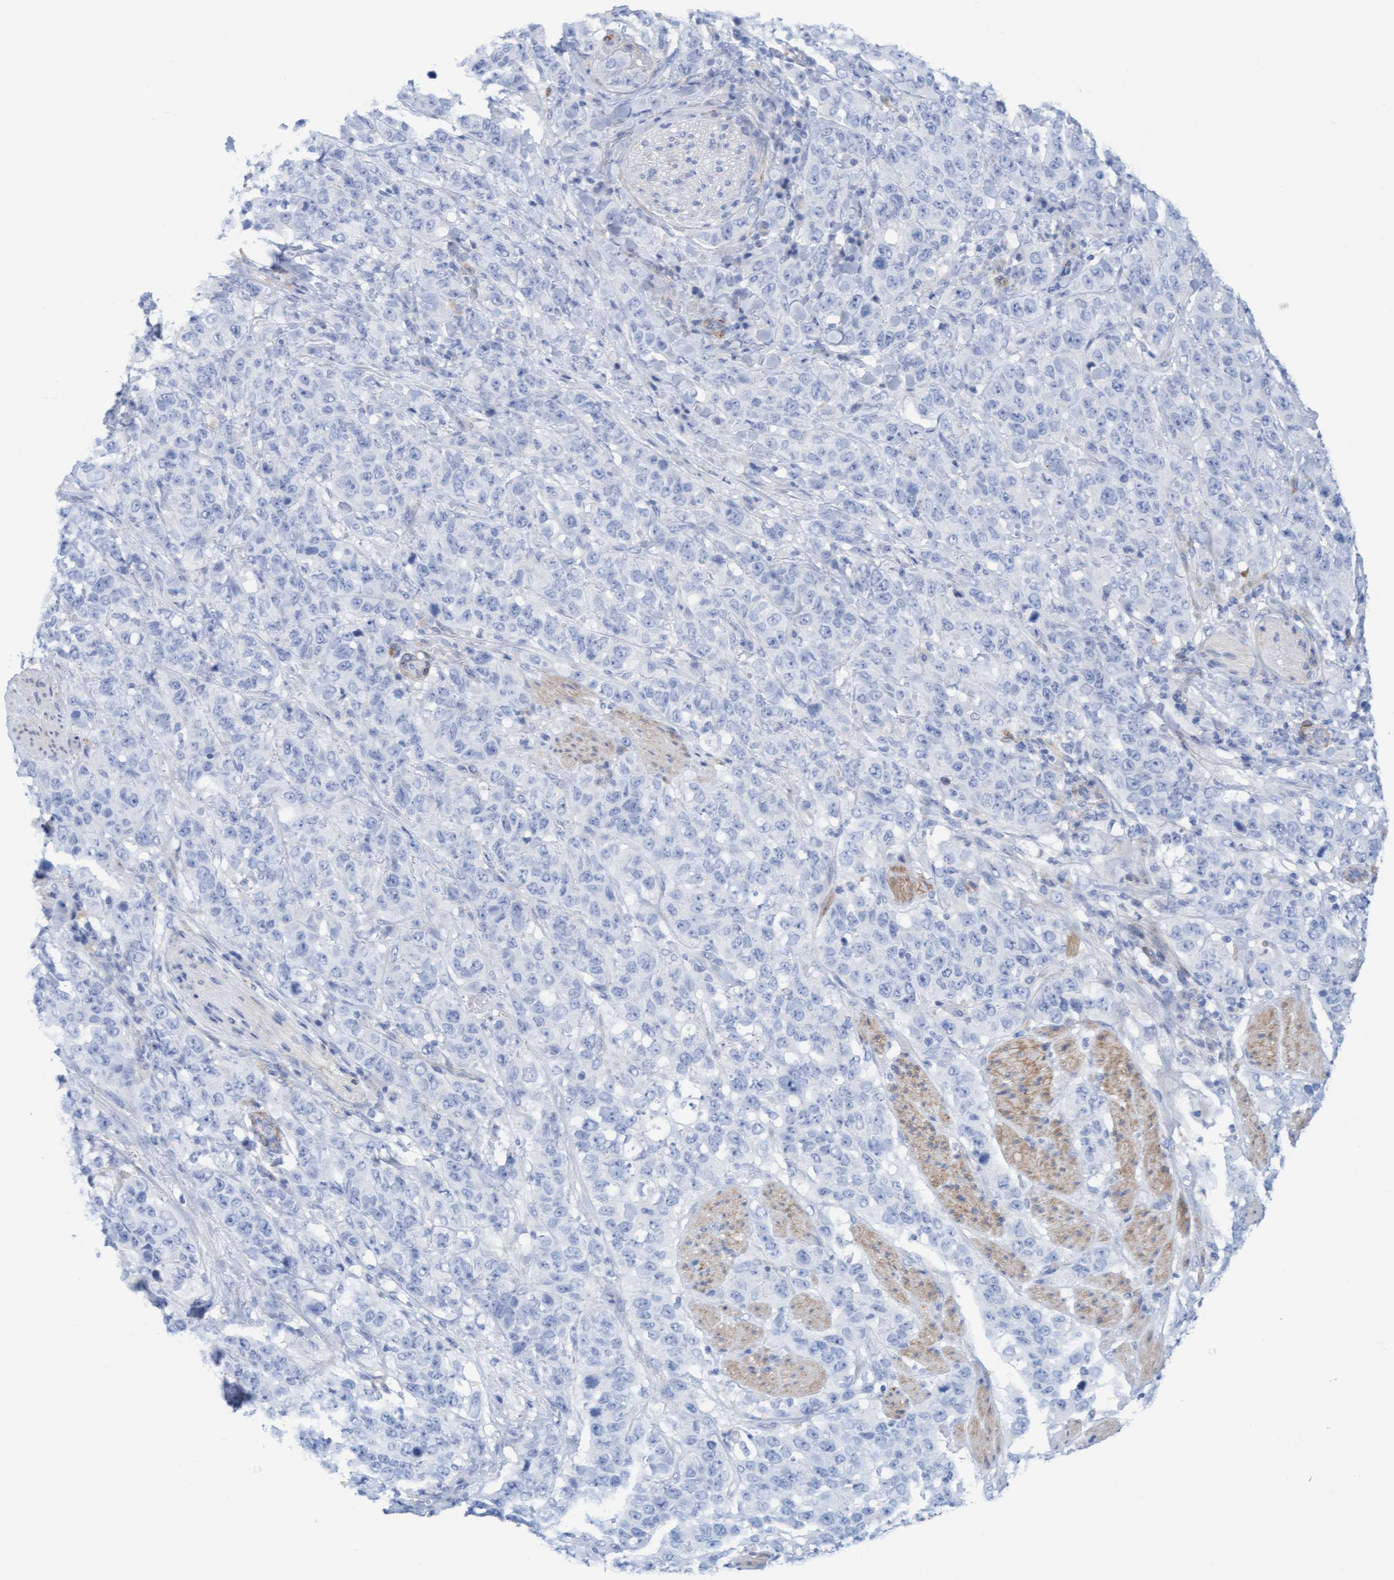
{"staining": {"intensity": "negative", "quantity": "none", "location": "none"}, "tissue": "stomach cancer", "cell_type": "Tumor cells", "image_type": "cancer", "snomed": [{"axis": "morphology", "description": "Adenocarcinoma, NOS"}, {"axis": "topography", "description": "Stomach"}], "caption": "Micrograph shows no protein positivity in tumor cells of stomach cancer tissue. (Immunohistochemistry, brightfield microscopy, high magnification).", "gene": "CDK5RAP3", "patient": {"sex": "male", "age": 48}}